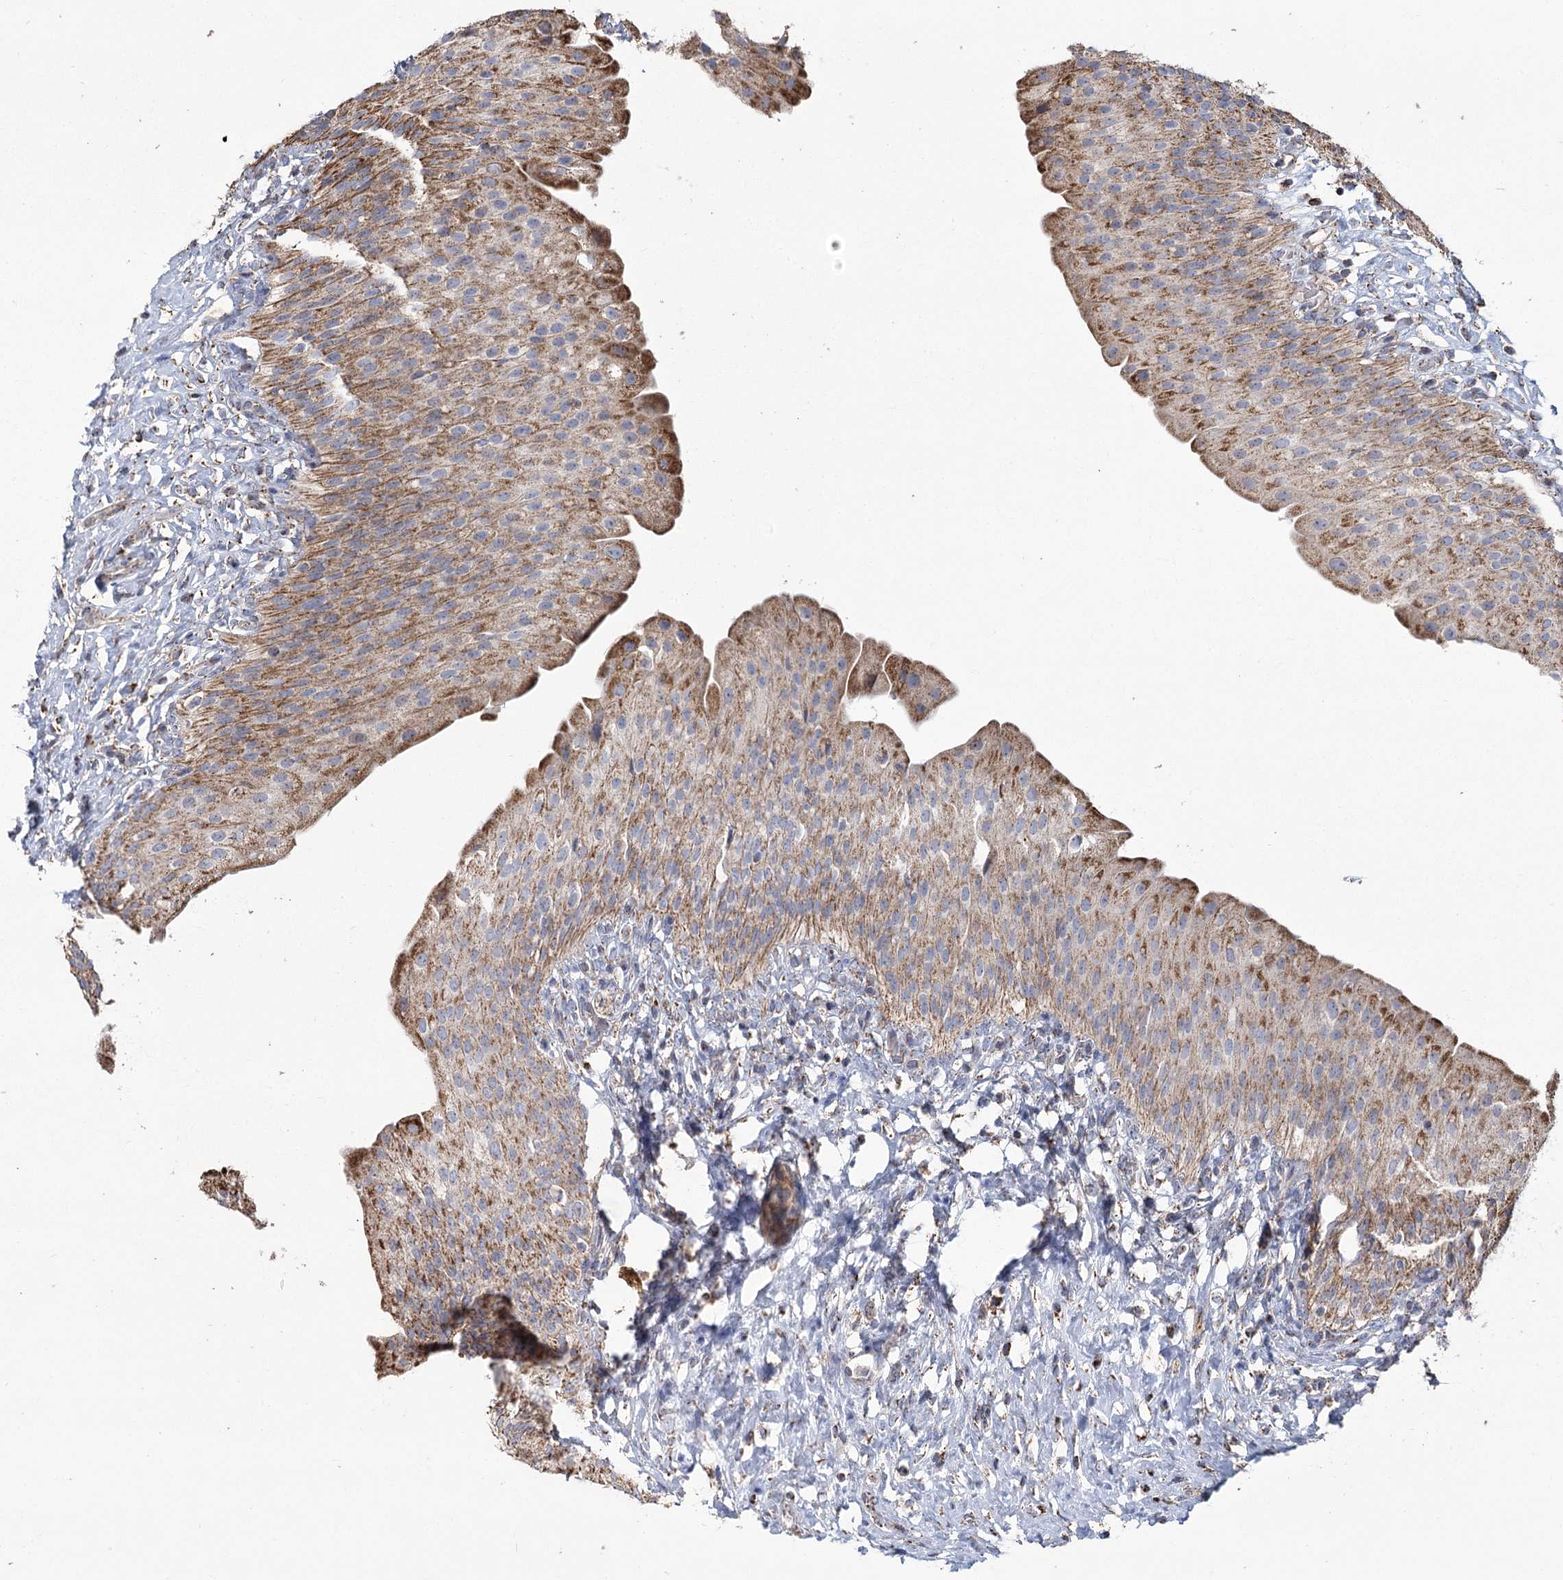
{"staining": {"intensity": "strong", "quantity": "25%-75%", "location": "cytoplasmic/membranous"}, "tissue": "urinary bladder", "cell_type": "Urothelial cells", "image_type": "normal", "snomed": [{"axis": "morphology", "description": "Normal tissue, NOS"}, {"axis": "morphology", "description": "Urothelial carcinoma, High grade"}, {"axis": "topography", "description": "Urinary bladder"}], "caption": "Immunohistochemistry (IHC) image of unremarkable human urinary bladder stained for a protein (brown), which shows high levels of strong cytoplasmic/membranous expression in approximately 25%-75% of urothelial cells.", "gene": "RANBP3L", "patient": {"sex": "male", "age": 46}}